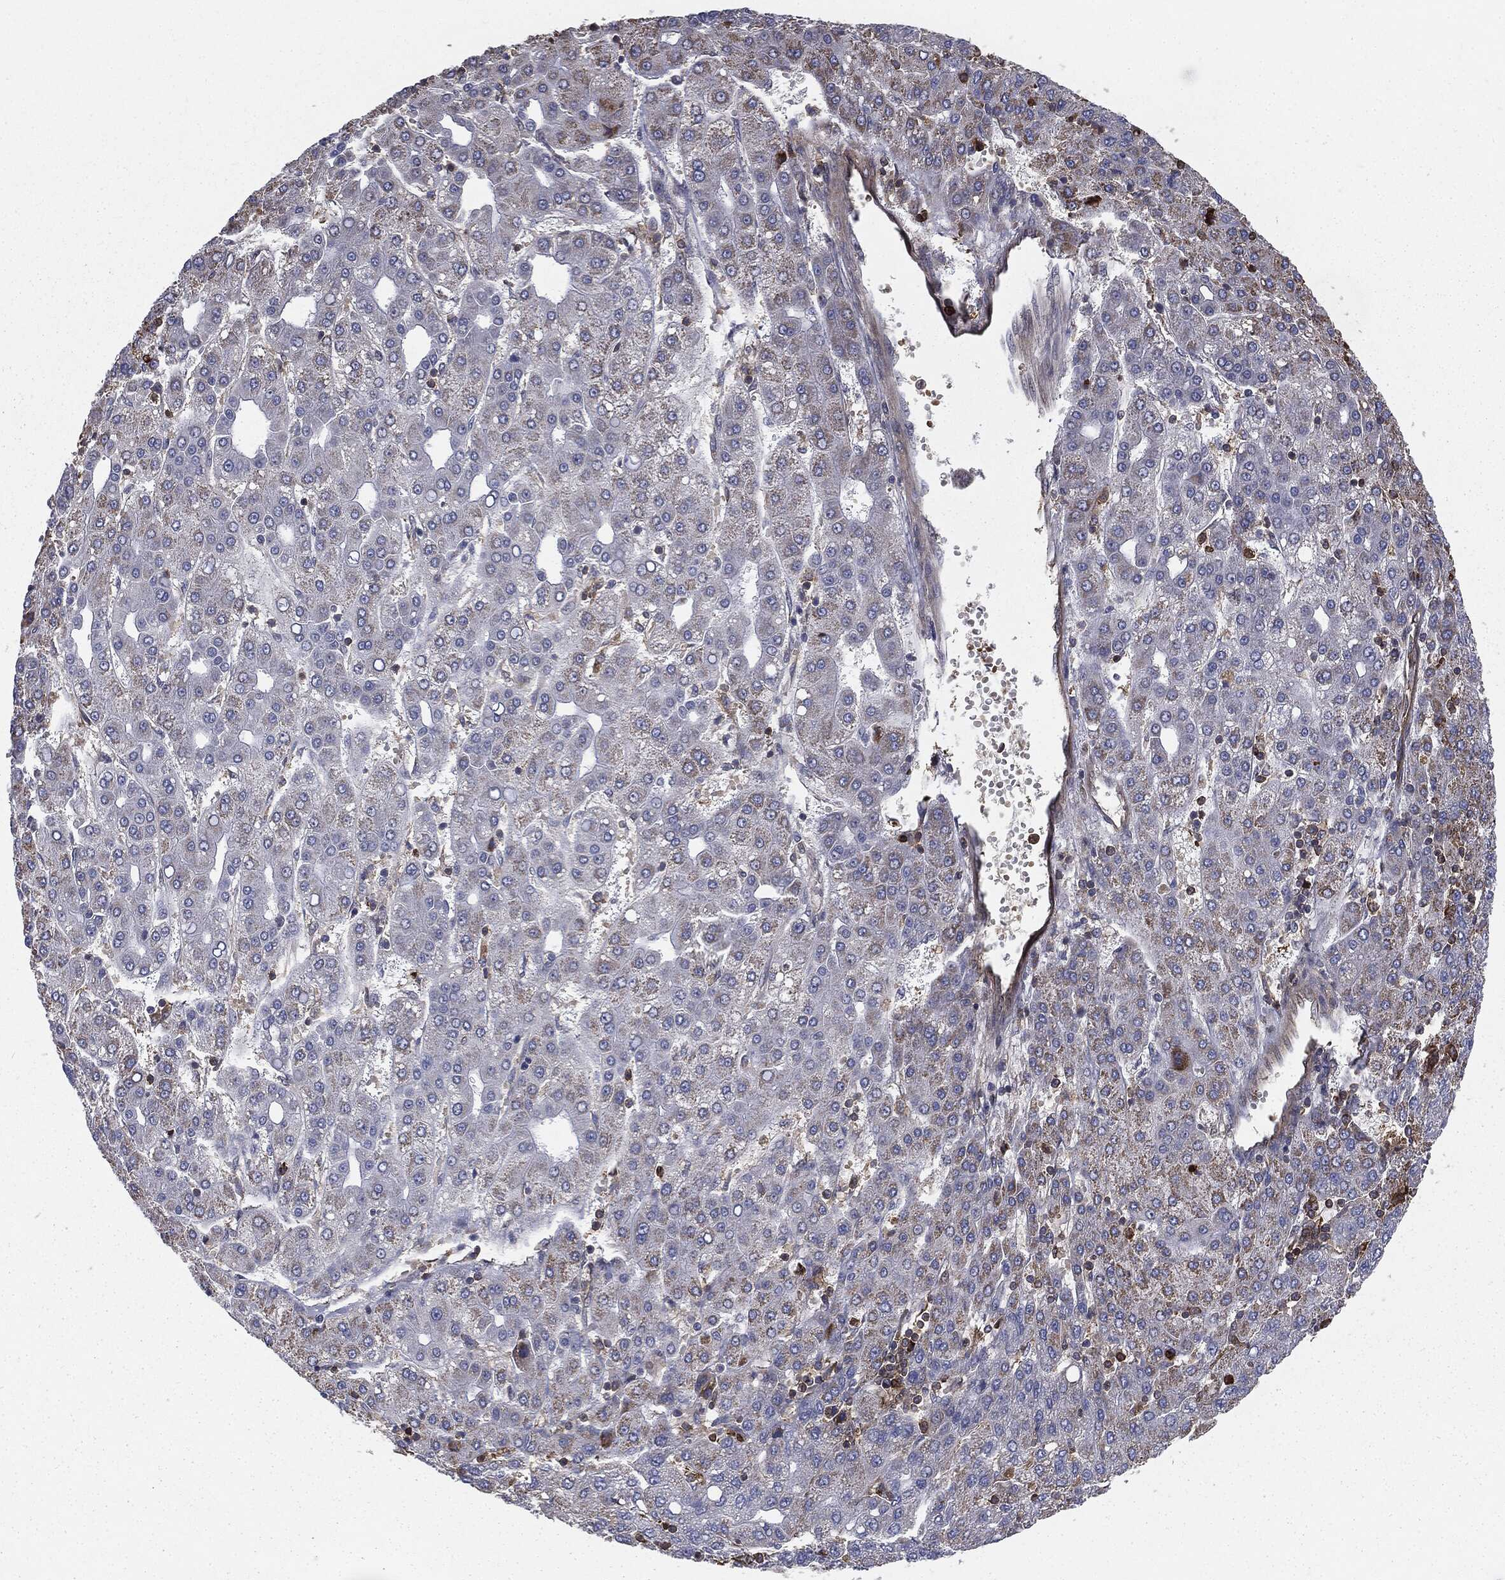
{"staining": {"intensity": "negative", "quantity": "none", "location": "none"}, "tissue": "liver cancer", "cell_type": "Tumor cells", "image_type": "cancer", "snomed": [{"axis": "morphology", "description": "Carcinoma, Hepatocellular, NOS"}, {"axis": "topography", "description": "Liver"}], "caption": "Liver hepatocellular carcinoma was stained to show a protein in brown. There is no significant positivity in tumor cells.", "gene": "GNB5", "patient": {"sex": "male", "age": 65}}